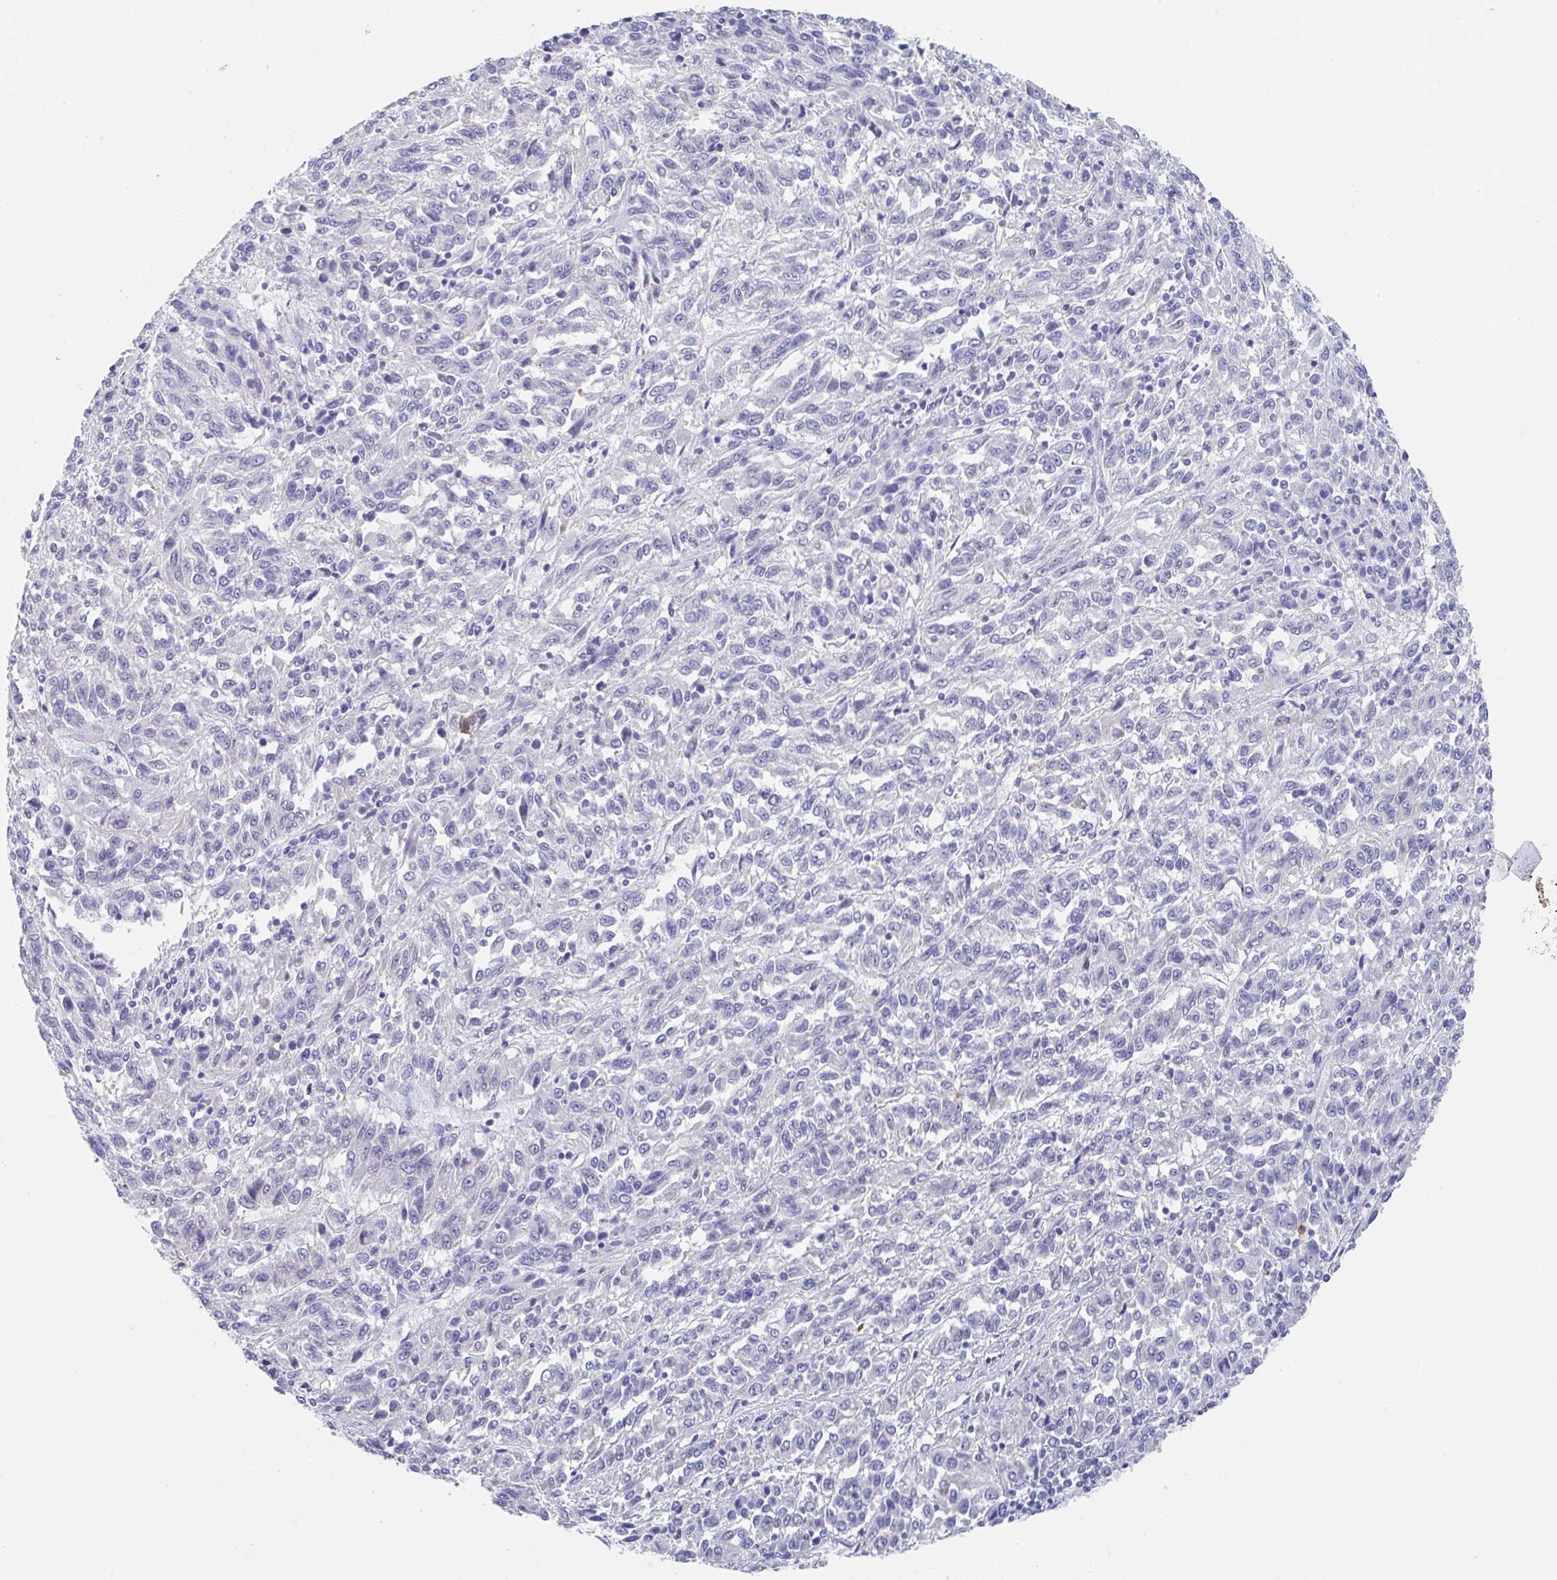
{"staining": {"intensity": "negative", "quantity": "none", "location": "none"}, "tissue": "melanoma", "cell_type": "Tumor cells", "image_type": "cancer", "snomed": [{"axis": "morphology", "description": "Malignant melanoma, Metastatic site"}, {"axis": "topography", "description": "Lung"}], "caption": "Immunohistochemistry histopathology image of human malignant melanoma (metastatic site) stained for a protein (brown), which exhibits no expression in tumor cells. Brightfield microscopy of immunohistochemistry stained with DAB (3,3'-diaminobenzidine) (brown) and hematoxylin (blue), captured at high magnification.", "gene": "TNFRSF8", "patient": {"sex": "male", "age": 64}}